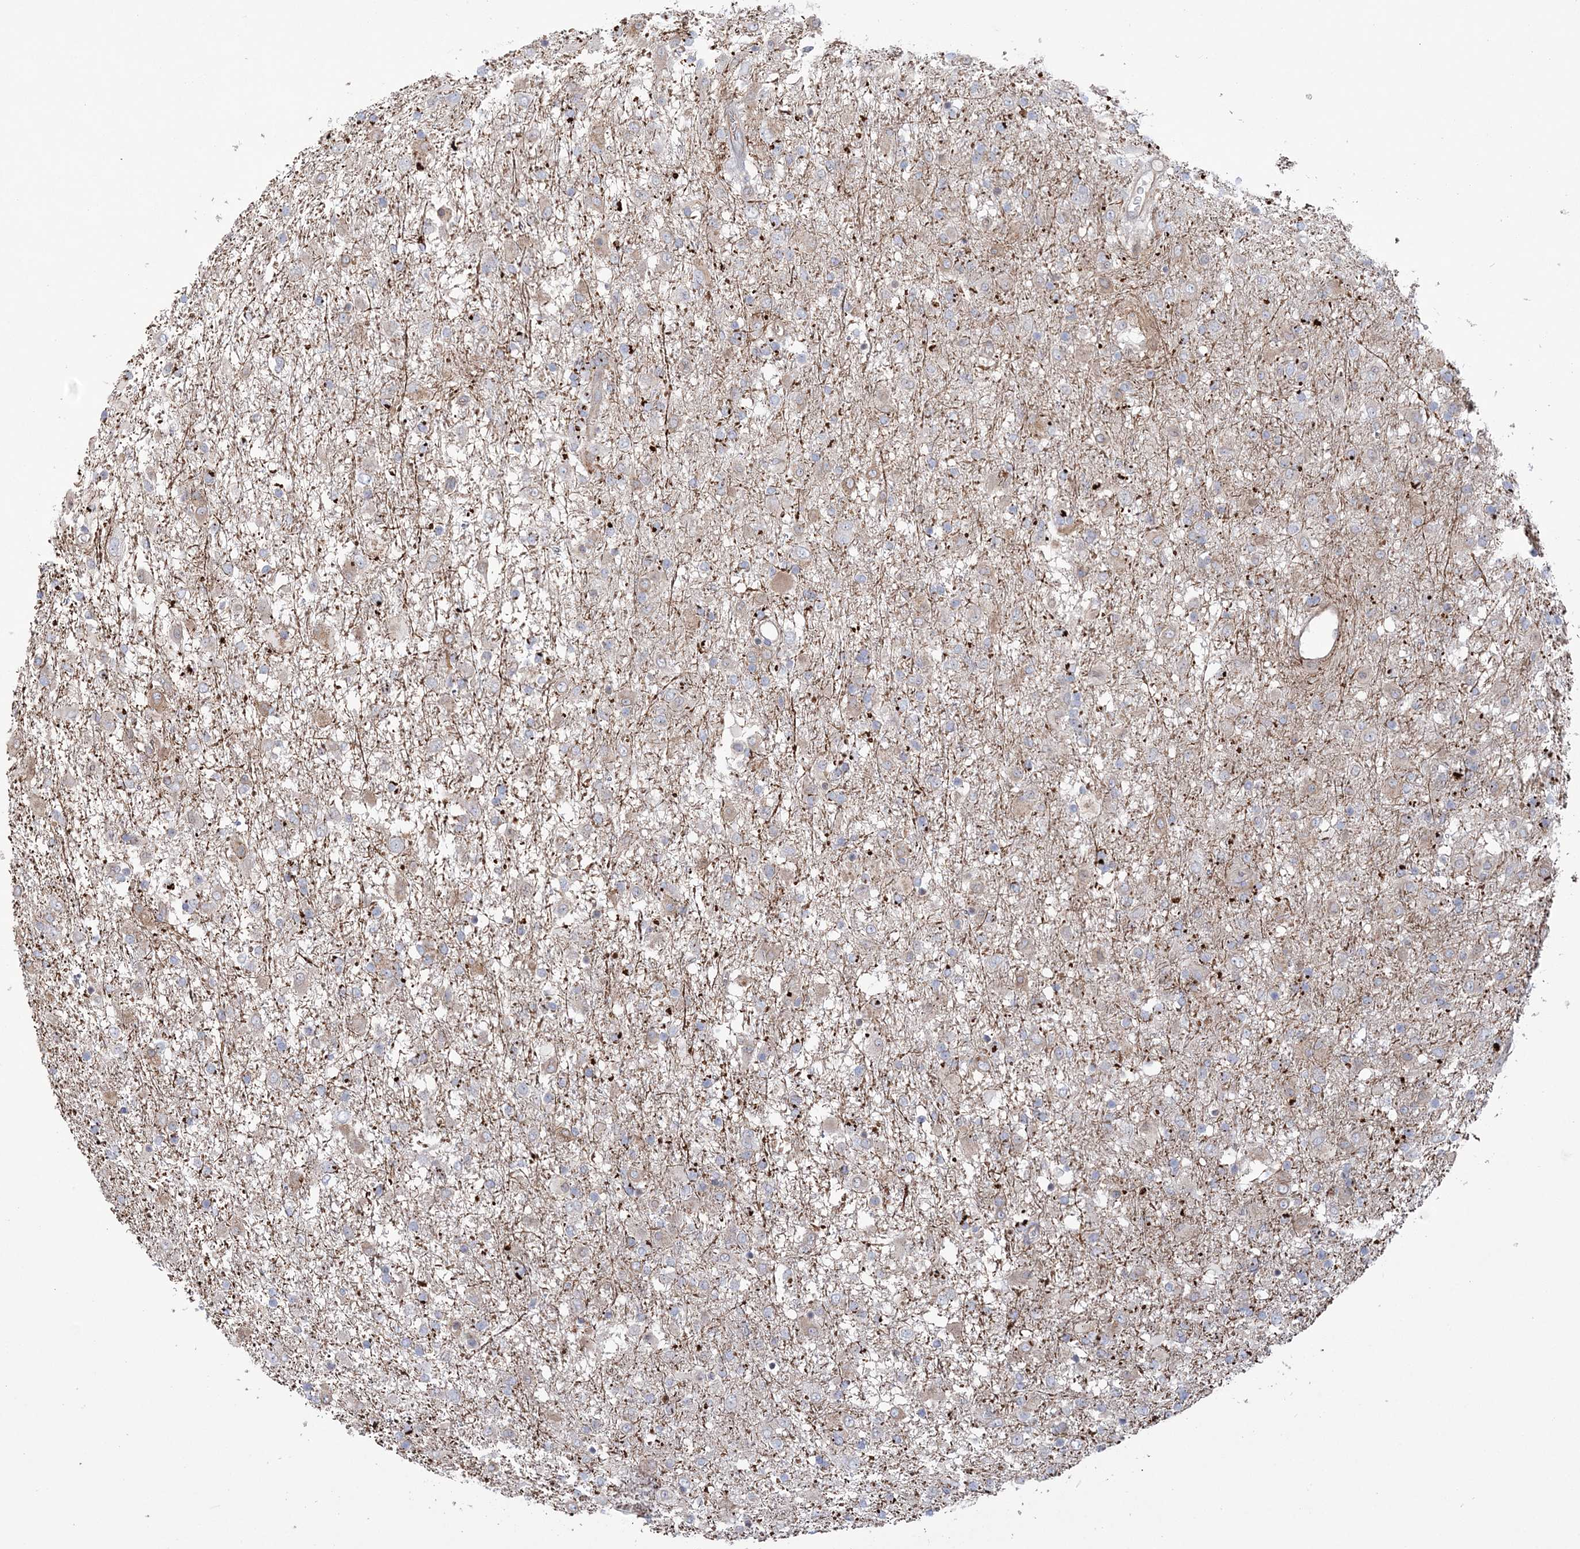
{"staining": {"intensity": "negative", "quantity": "none", "location": "none"}, "tissue": "glioma", "cell_type": "Tumor cells", "image_type": "cancer", "snomed": [{"axis": "morphology", "description": "Glioma, malignant, Low grade"}, {"axis": "topography", "description": "Brain"}], "caption": "IHC of malignant low-grade glioma displays no positivity in tumor cells.", "gene": "ZNF821", "patient": {"sex": "male", "age": 65}}